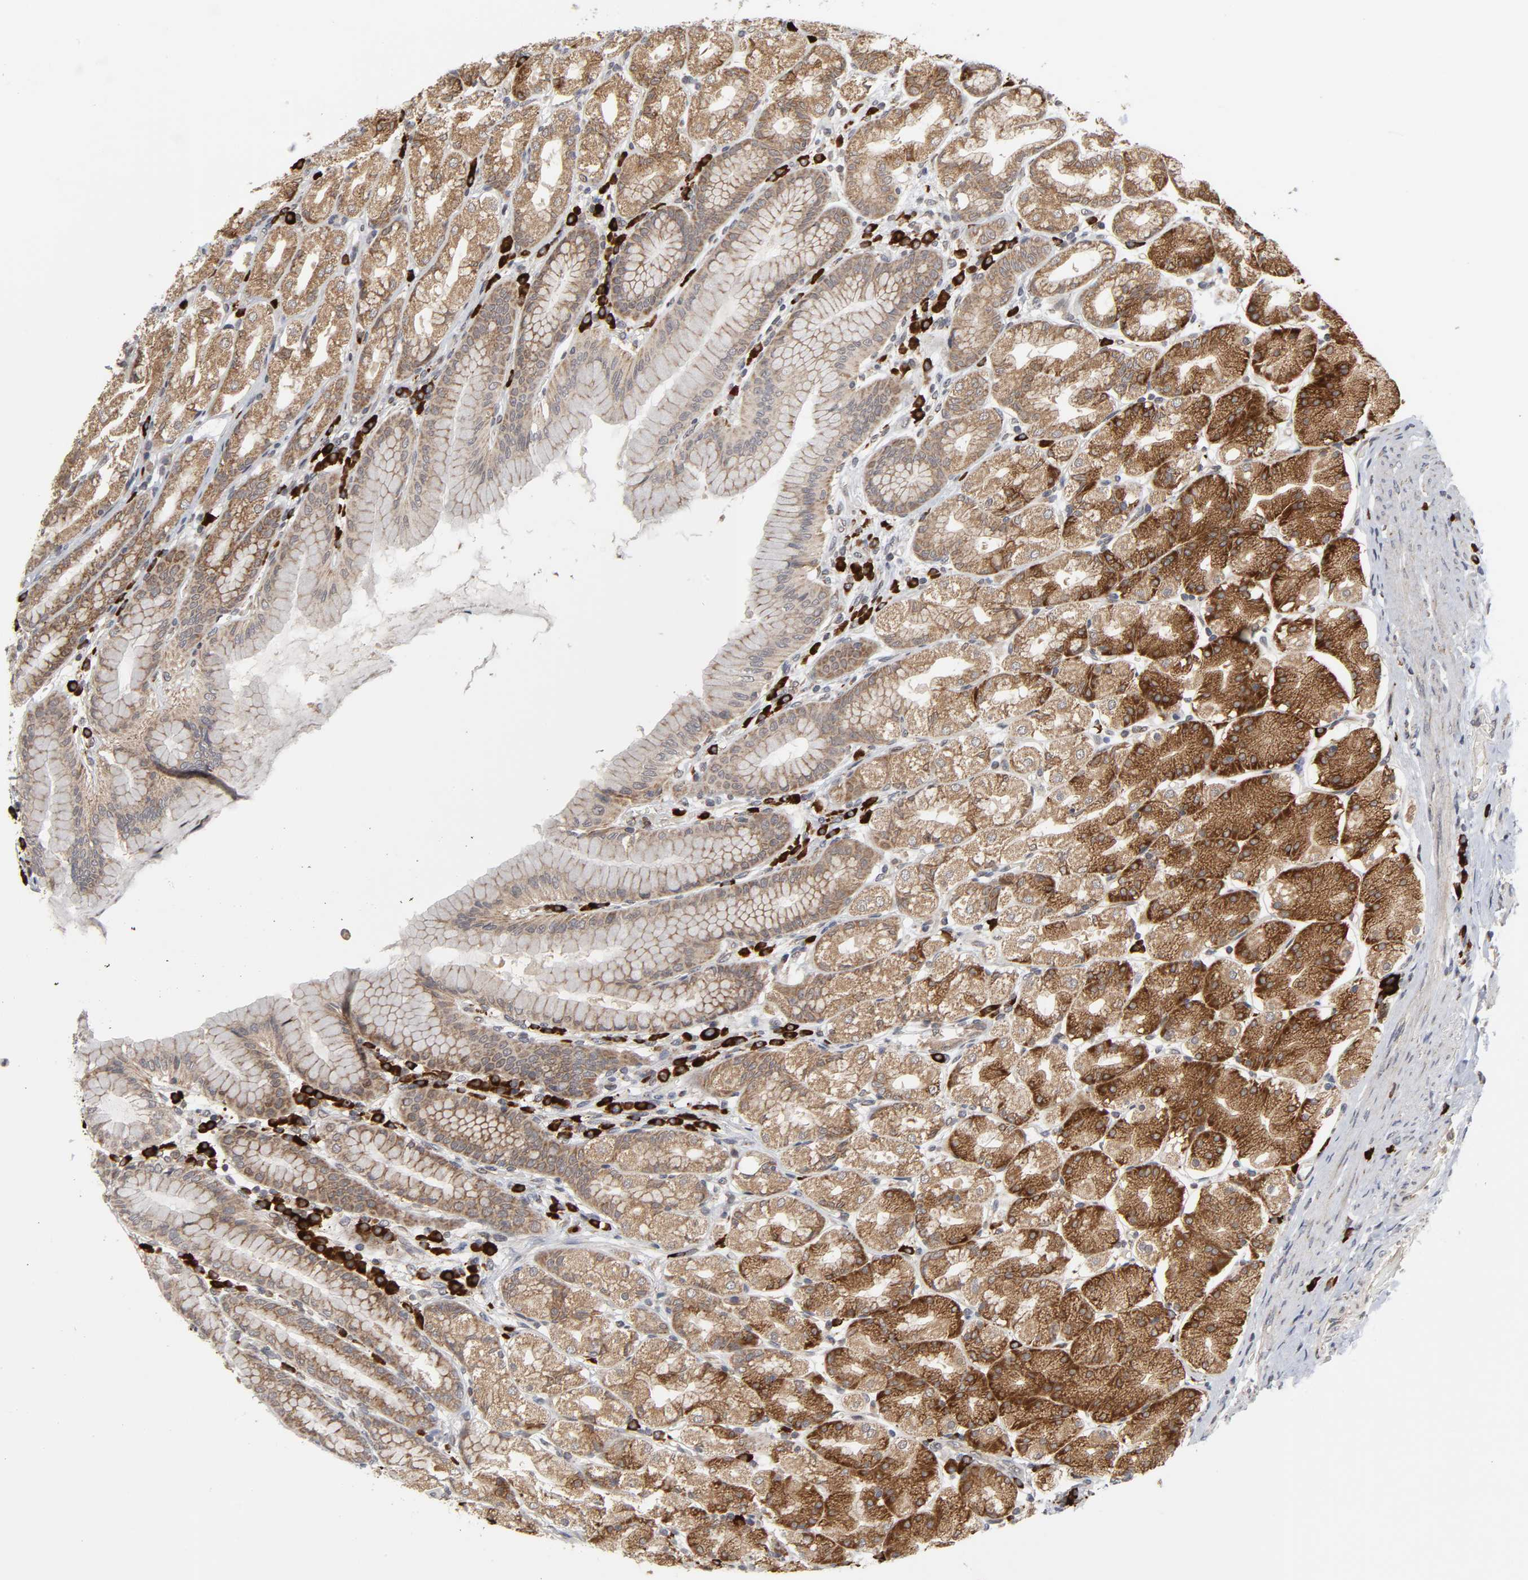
{"staining": {"intensity": "strong", "quantity": ">75%", "location": "cytoplasmic/membranous"}, "tissue": "stomach", "cell_type": "Glandular cells", "image_type": "normal", "snomed": [{"axis": "morphology", "description": "Normal tissue, NOS"}, {"axis": "topography", "description": "Stomach, upper"}], "caption": "Protein expression analysis of unremarkable stomach shows strong cytoplasmic/membranous positivity in about >75% of glandular cells.", "gene": "SLC30A9", "patient": {"sex": "male", "age": 68}}